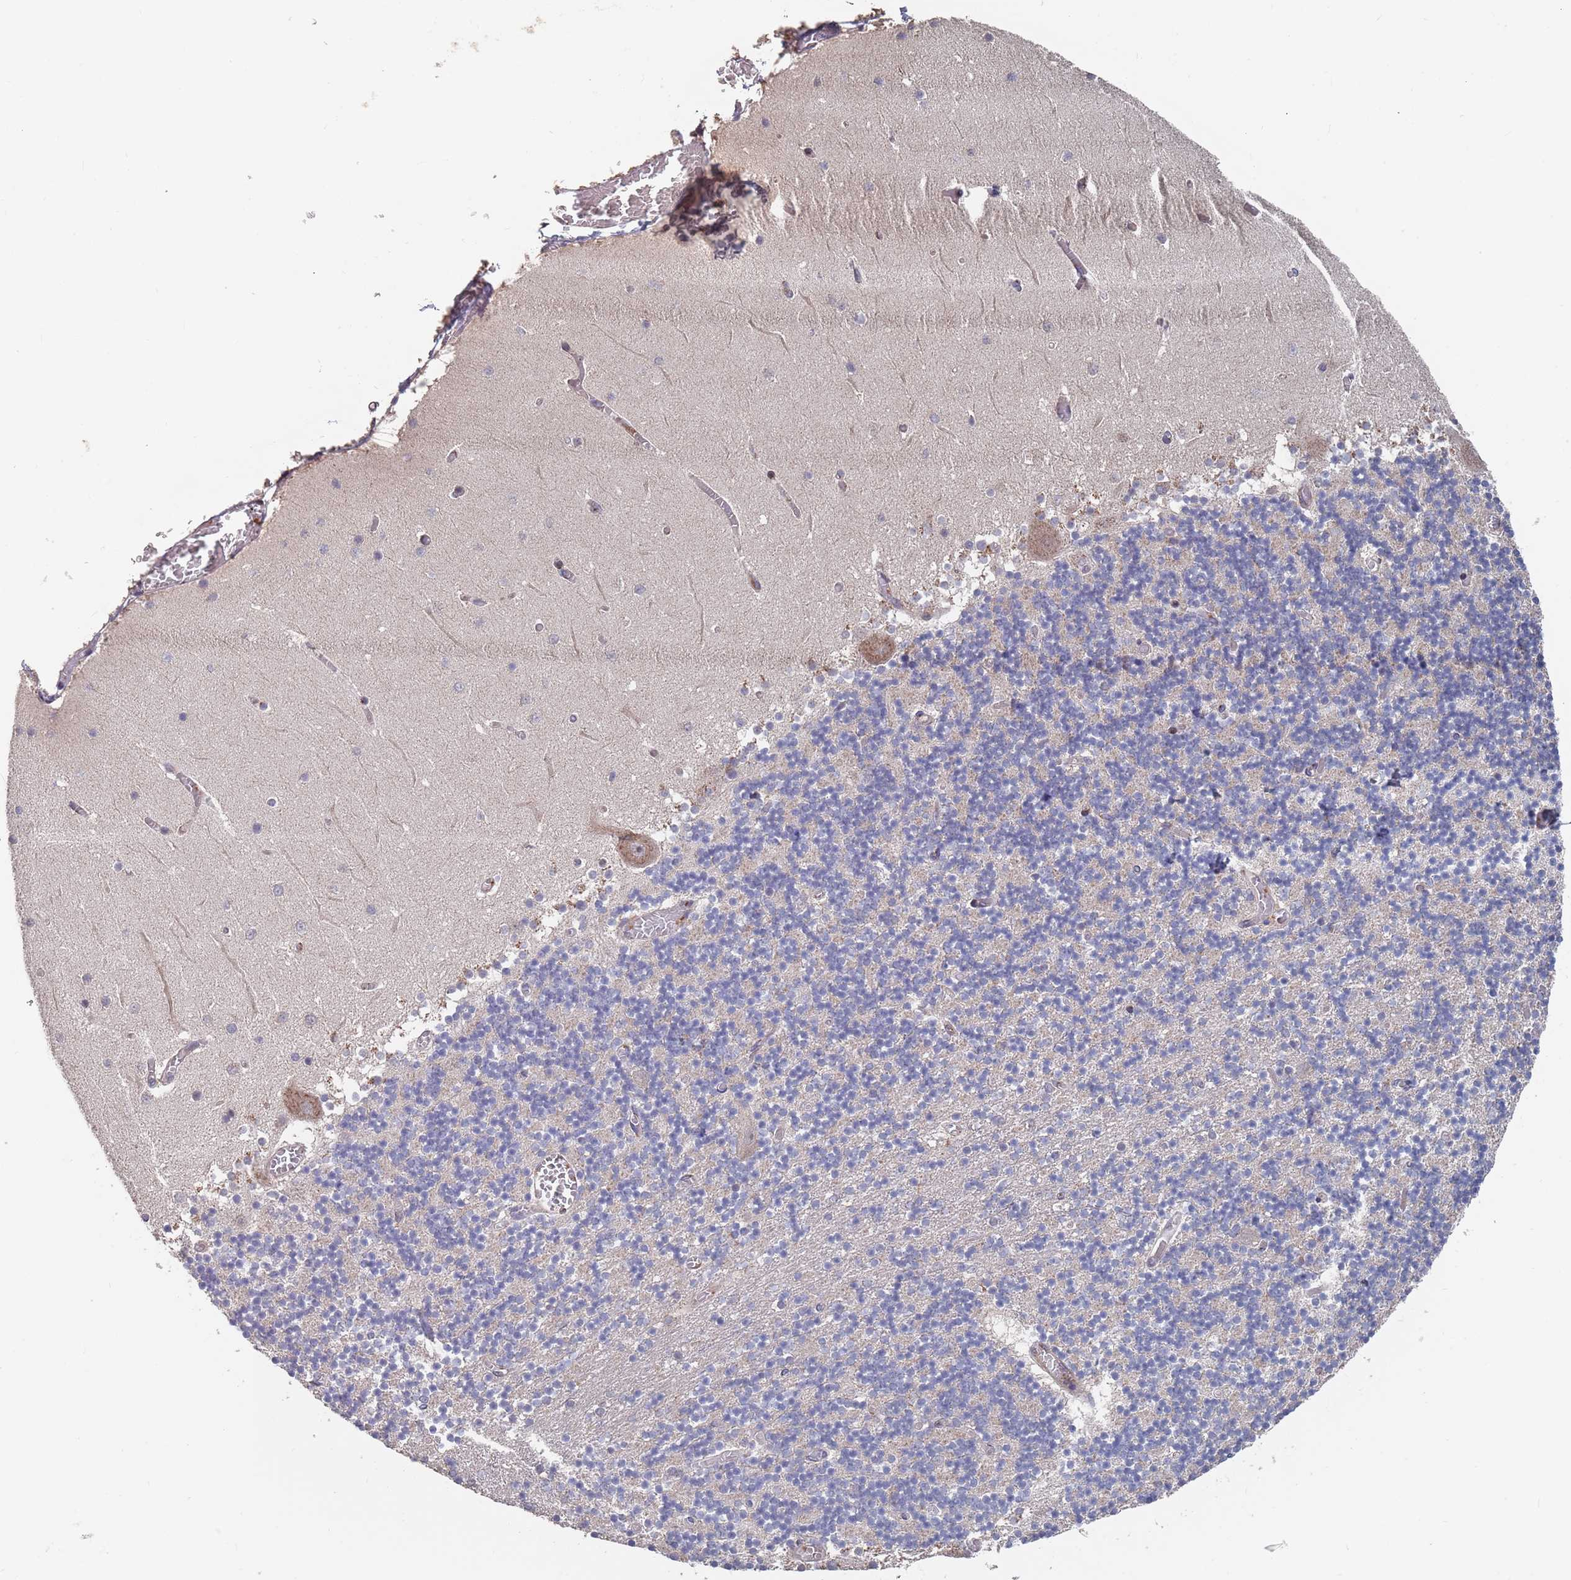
{"staining": {"intensity": "negative", "quantity": "none", "location": "none"}, "tissue": "cerebellum", "cell_type": "Cells in granular layer", "image_type": "normal", "snomed": [{"axis": "morphology", "description": "Normal tissue, NOS"}, {"axis": "topography", "description": "Cerebellum"}], "caption": "High magnification brightfield microscopy of benign cerebellum stained with DAB (brown) and counterstained with hematoxylin (blue): cells in granular layer show no significant positivity.", "gene": "UNC45A", "patient": {"sex": "female", "age": 28}}